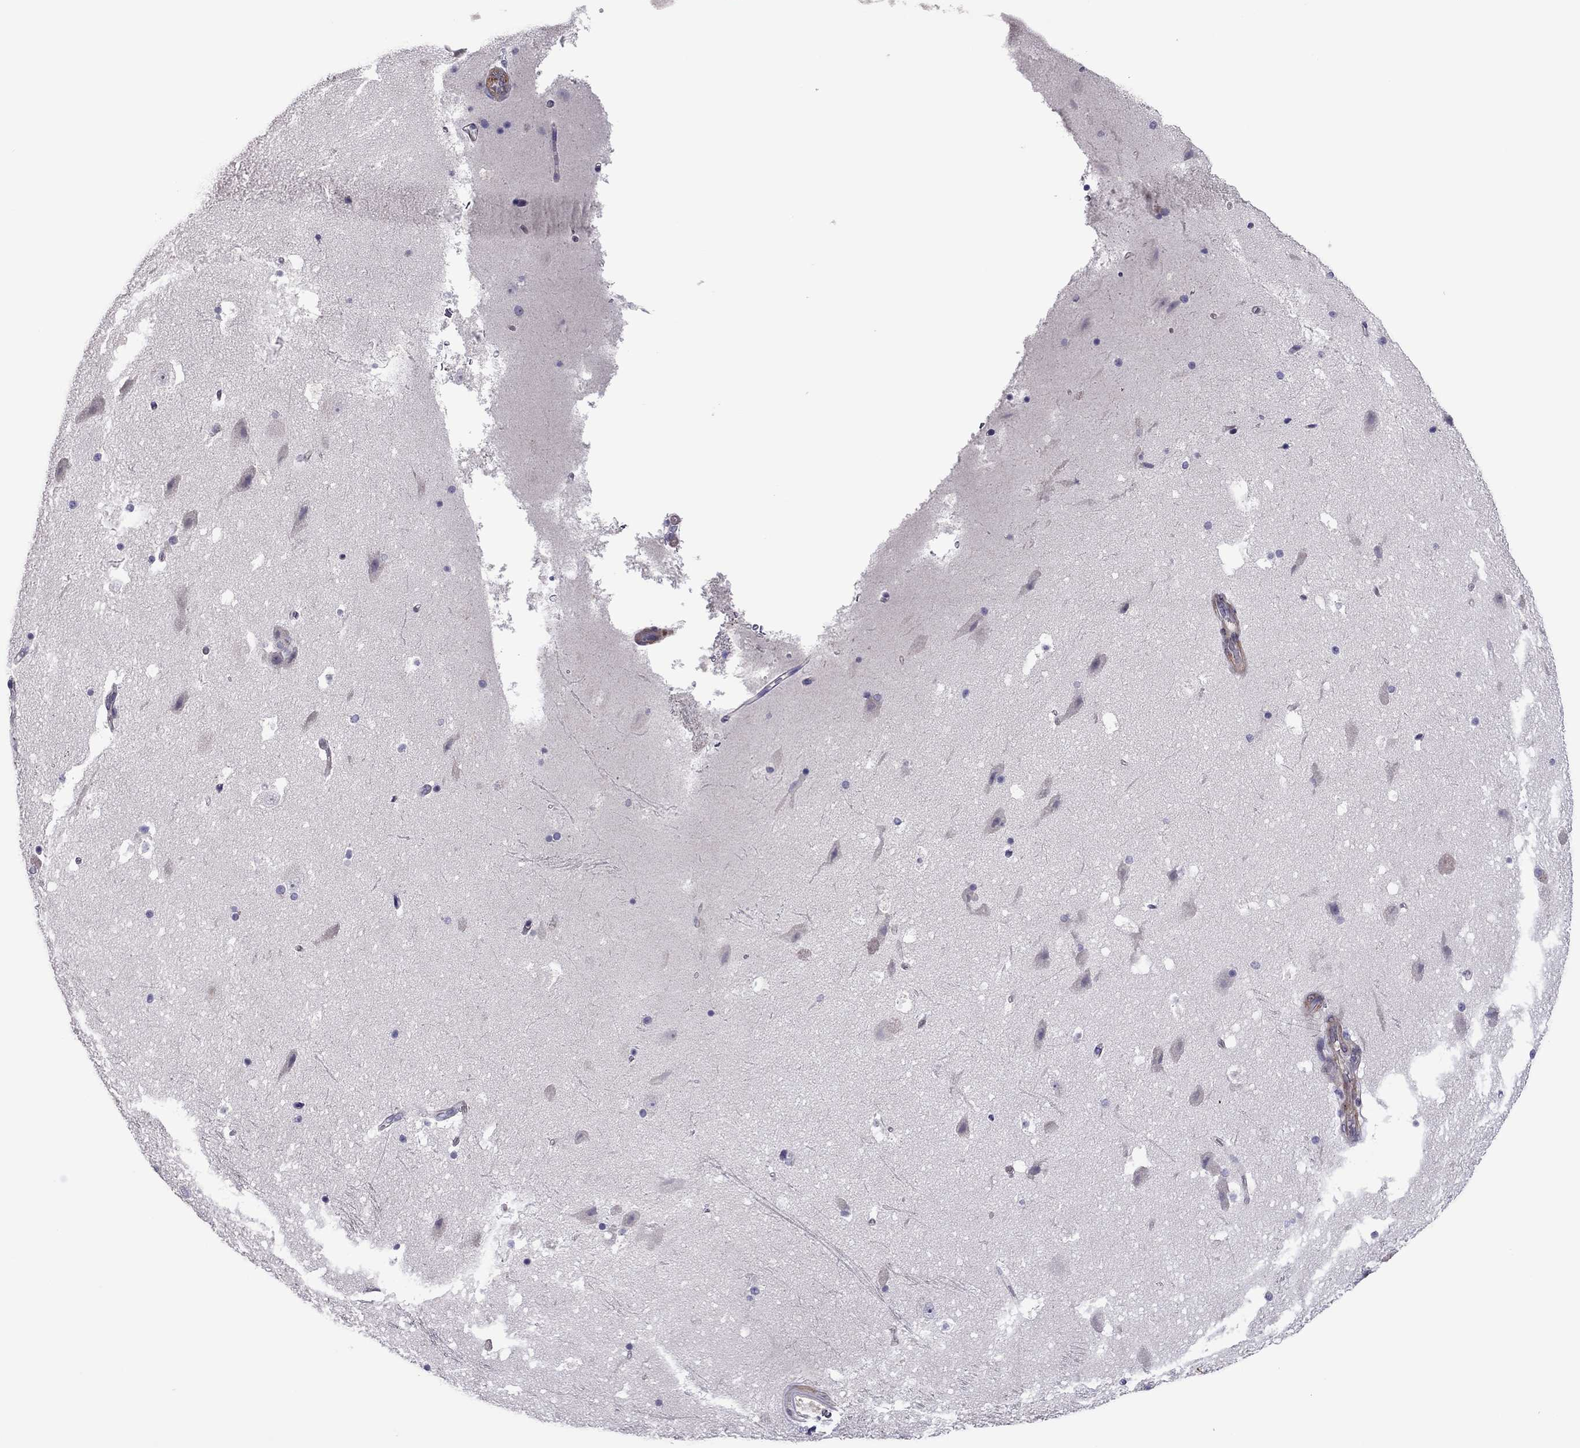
{"staining": {"intensity": "negative", "quantity": "none", "location": "none"}, "tissue": "hippocampus", "cell_type": "Glial cells", "image_type": "normal", "snomed": [{"axis": "morphology", "description": "Normal tissue, NOS"}, {"axis": "topography", "description": "Hippocampus"}], "caption": "High power microscopy photomicrograph of an IHC histopathology image of normal hippocampus, revealing no significant expression in glial cells.", "gene": "SLC16A8", "patient": {"sex": "male", "age": 51}}